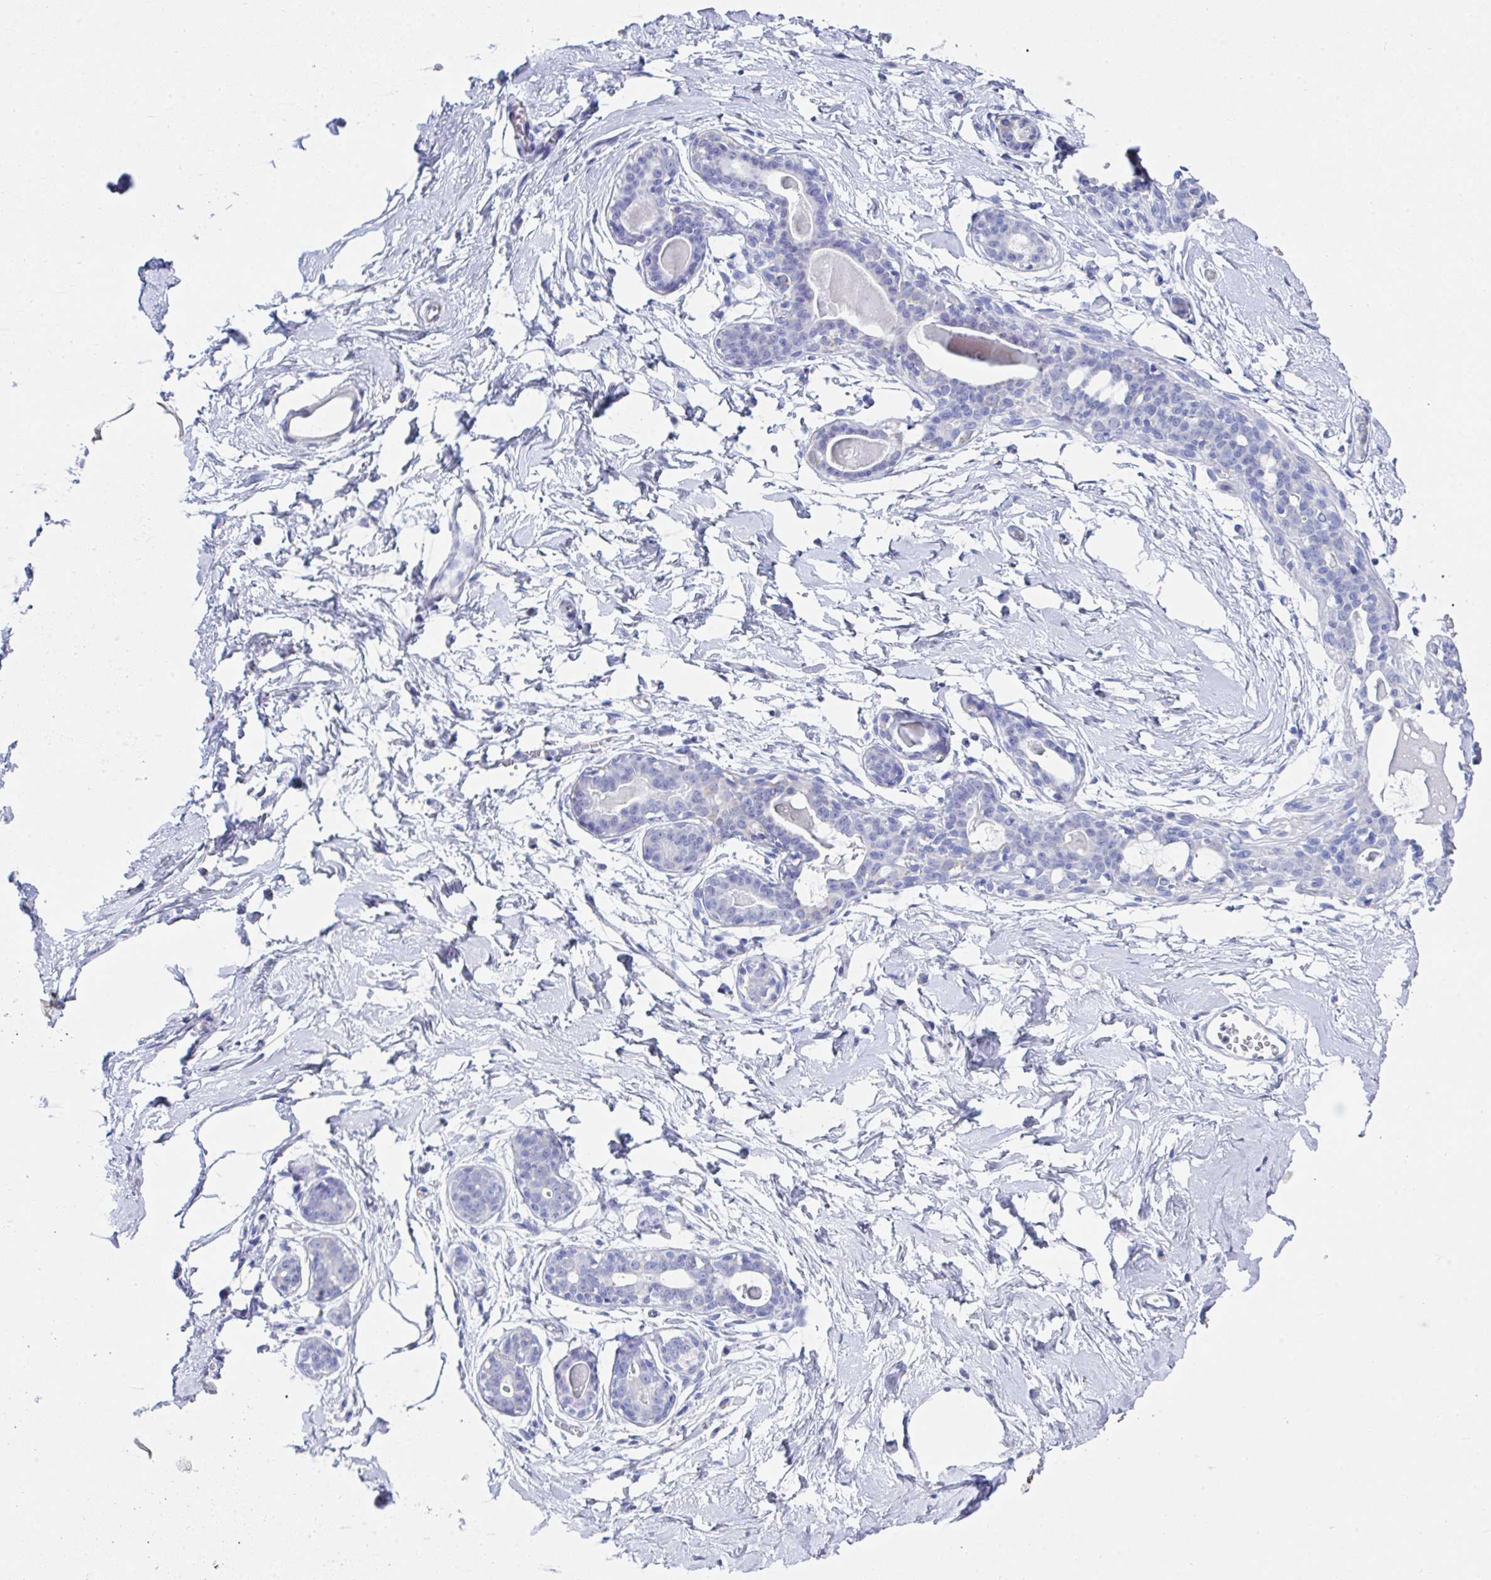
{"staining": {"intensity": "negative", "quantity": "none", "location": "none"}, "tissue": "breast", "cell_type": "Adipocytes", "image_type": "normal", "snomed": [{"axis": "morphology", "description": "Normal tissue, NOS"}, {"axis": "topography", "description": "Breast"}], "caption": "Histopathology image shows no protein positivity in adipocytes of normal breast.", "gene": "MGAM2", "patient": {"sex": "female", "age": 45}}